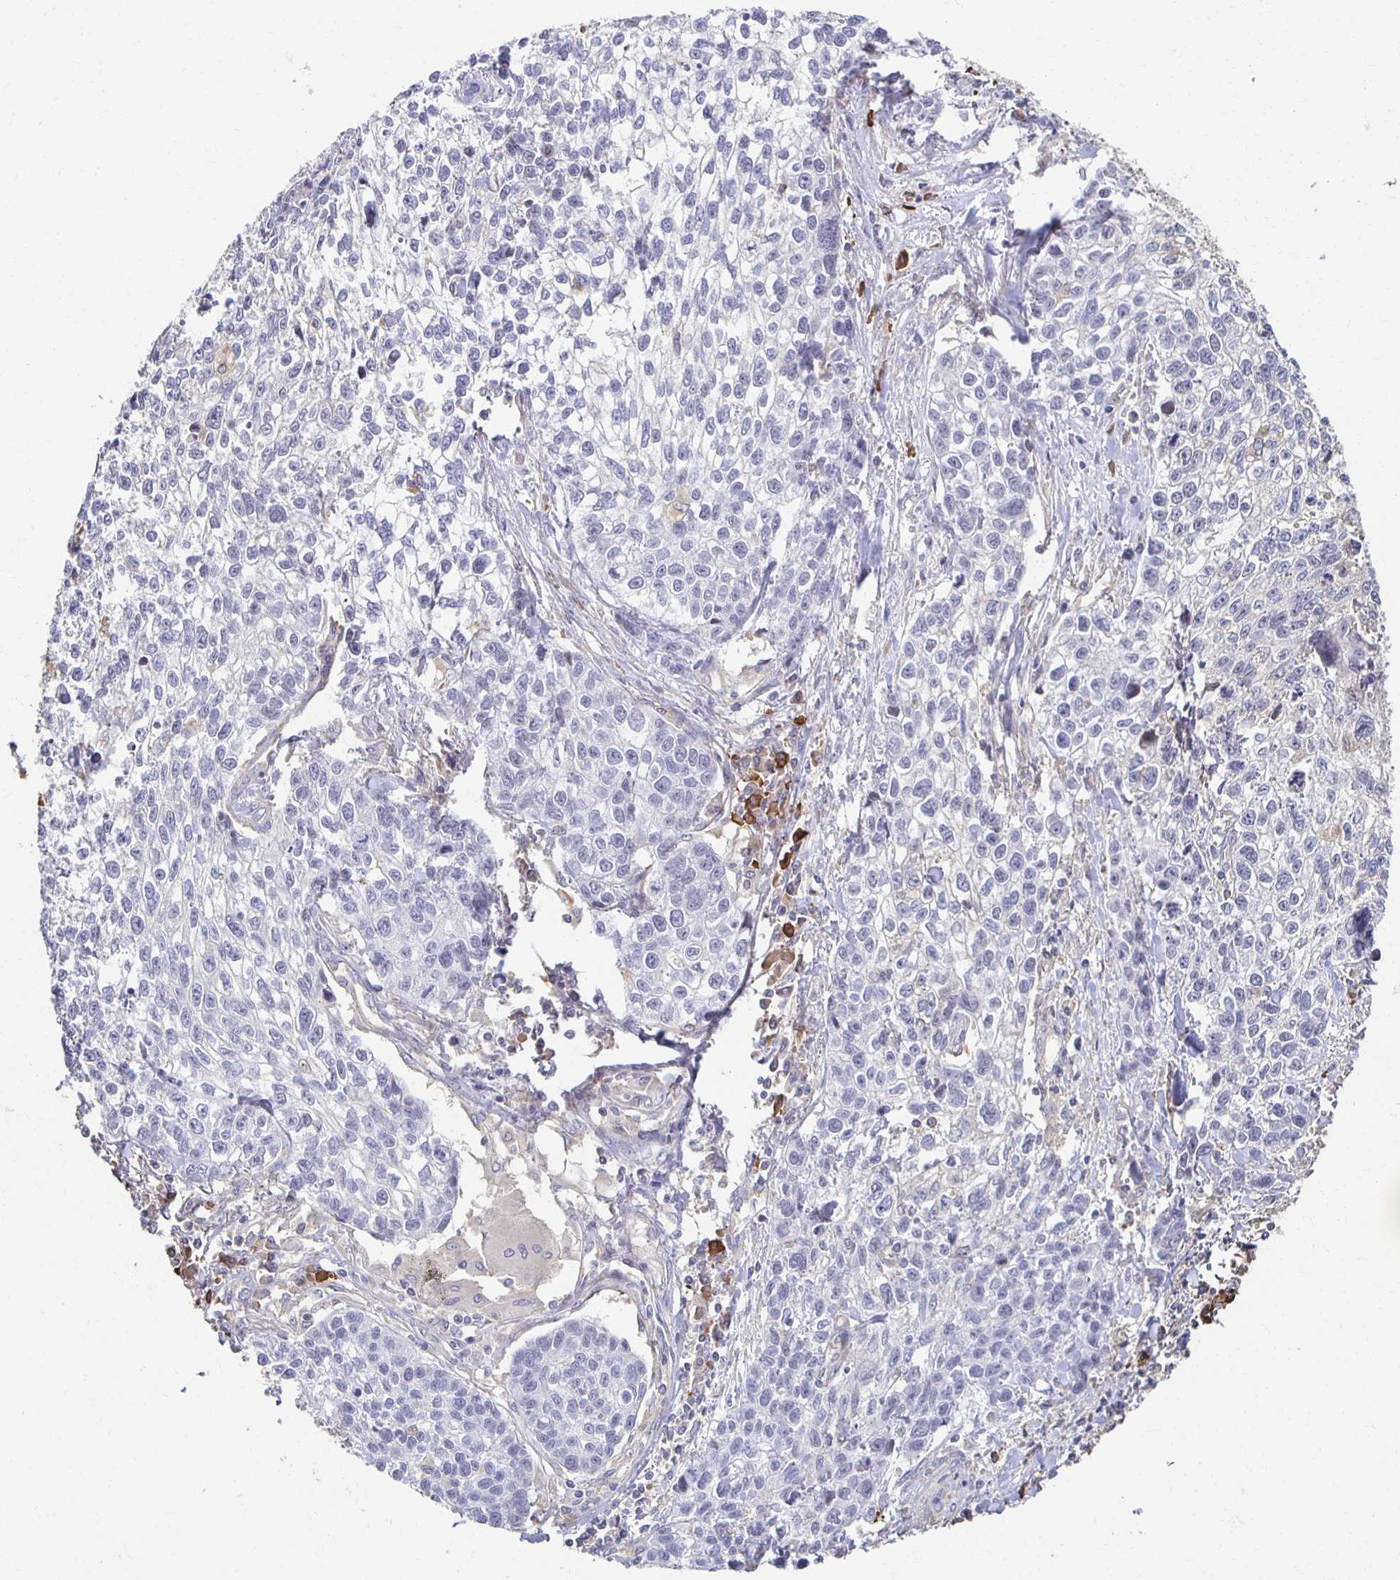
{"staining": {"intensity": "negative", "quantity": "none", "location": "none"}, "tissue": "lung cancer", "cell_type": "Tumor cells", "image_type": "cancer", "snomed": [{"axis": "morphology", "description": "Squamous cell carcinoma, NOS"}, {"axis": "topography", "description": "Lung"}], "caption": "A high-resolution photomicrograph shows immunohistochemistry staining of squamous cell carcinoma (lung), which exhibits no significant positivity in tumor cells.", "gene": "ZNF692", "patient": {"sex": "male", "age": 74}}